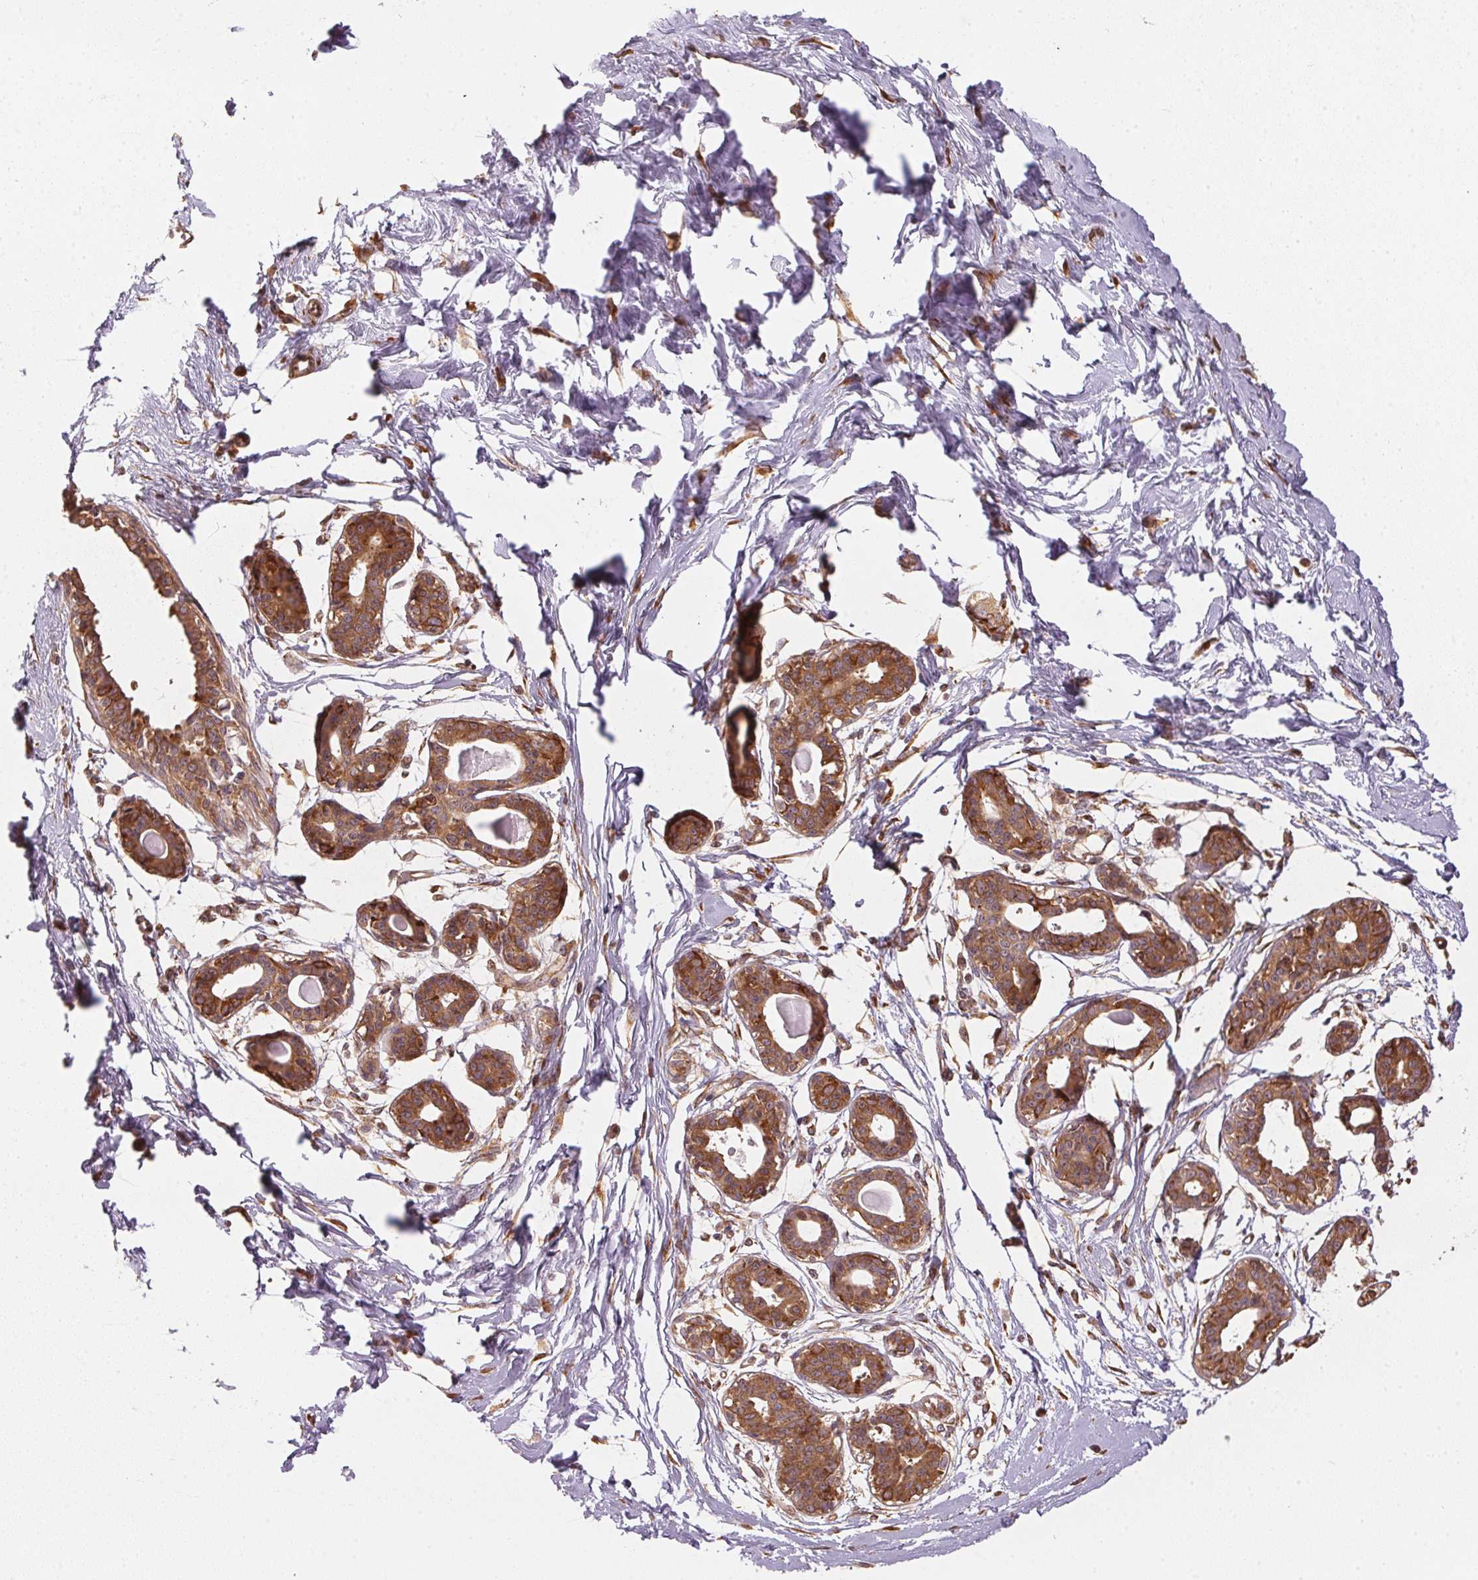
{"staining": {"intensity": "moderate", "quantity": ">75%", "location": "cytoplasmic/membranous"}, "tissue": "breast", "cell_type": "Adipocytes", "image_type": "normal", "snomed": [{"axis": "morphology", "description": "Normal tissue, NOS"}, {"axis": "topography", "description": "Breast"}], "caption": "High-magnification brightfield microscopy of normal breast stained with DAB (brown) and counterstained with hematoxylin (blue). adipocytes exhibit moderate cytoplasmic/membranous staining is identified in about>75% of cells. The protein of interest is stained brown, and the nuclei are stained in blue (DAB (3,3'-diaminobenzidine) IHC with brightfield microscopy, high magnification).", "gene": "STRN4", "patient": {"sex": "female", "age": 45}}